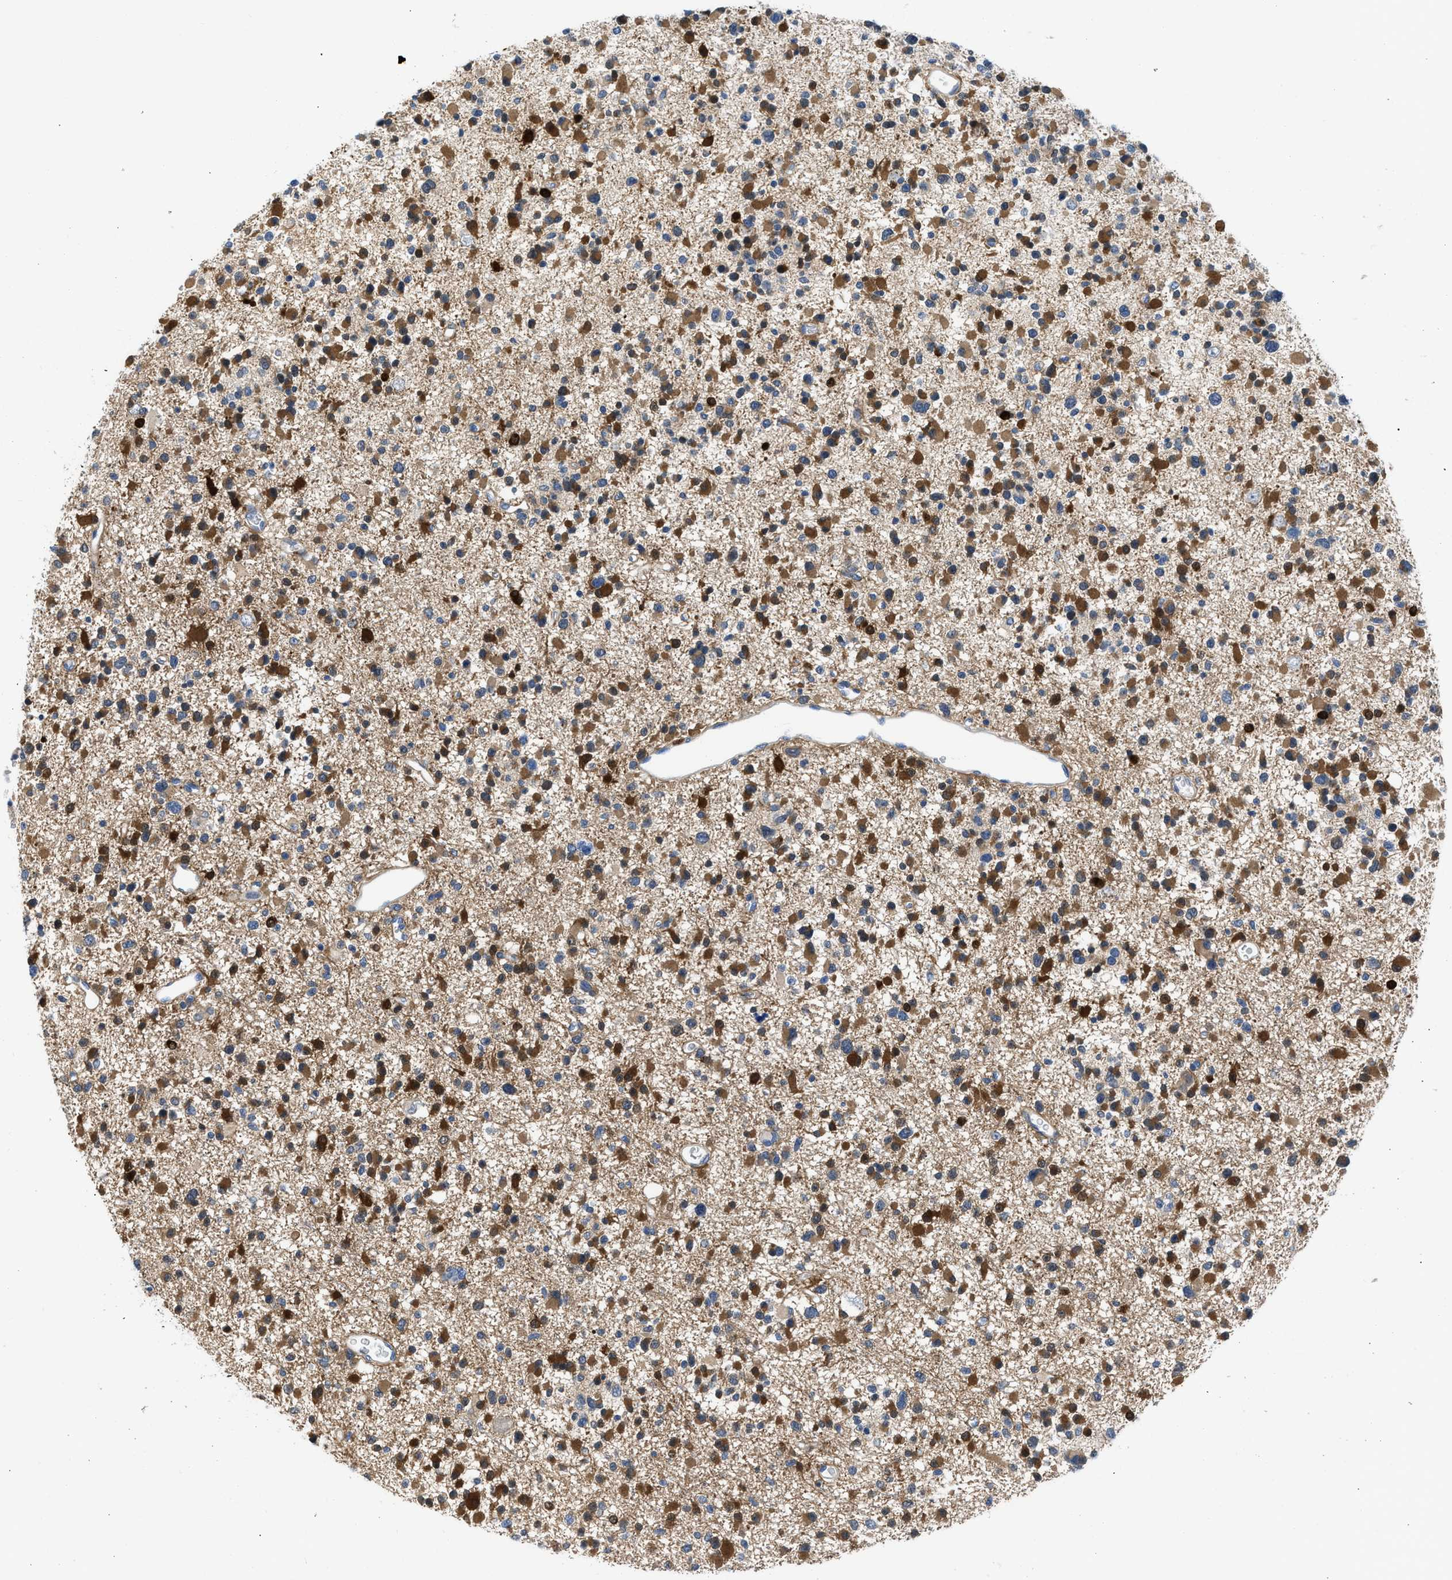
{"staining": {"intensity": "moderate", "quantity": ">75%", "location": "cytoplasmic/membranous"}, "tissue": "glioma", "cell_type": "Tumor cells", "image_type": "cancer", "snomed": [{"axis": "morphology", "description": "Glioma, malignant, Low grade"}, {"axis": "topography", "description": "Brain"}], "caption": "An immunohistochemistry image of neoplastic tissue is shown. Protein staining in brown shows moderate cytoplasmic/membranous positivity in glioma within tumor cells.", "gene": "CBR1", "patient": {"sex": "female", "age": 22}}